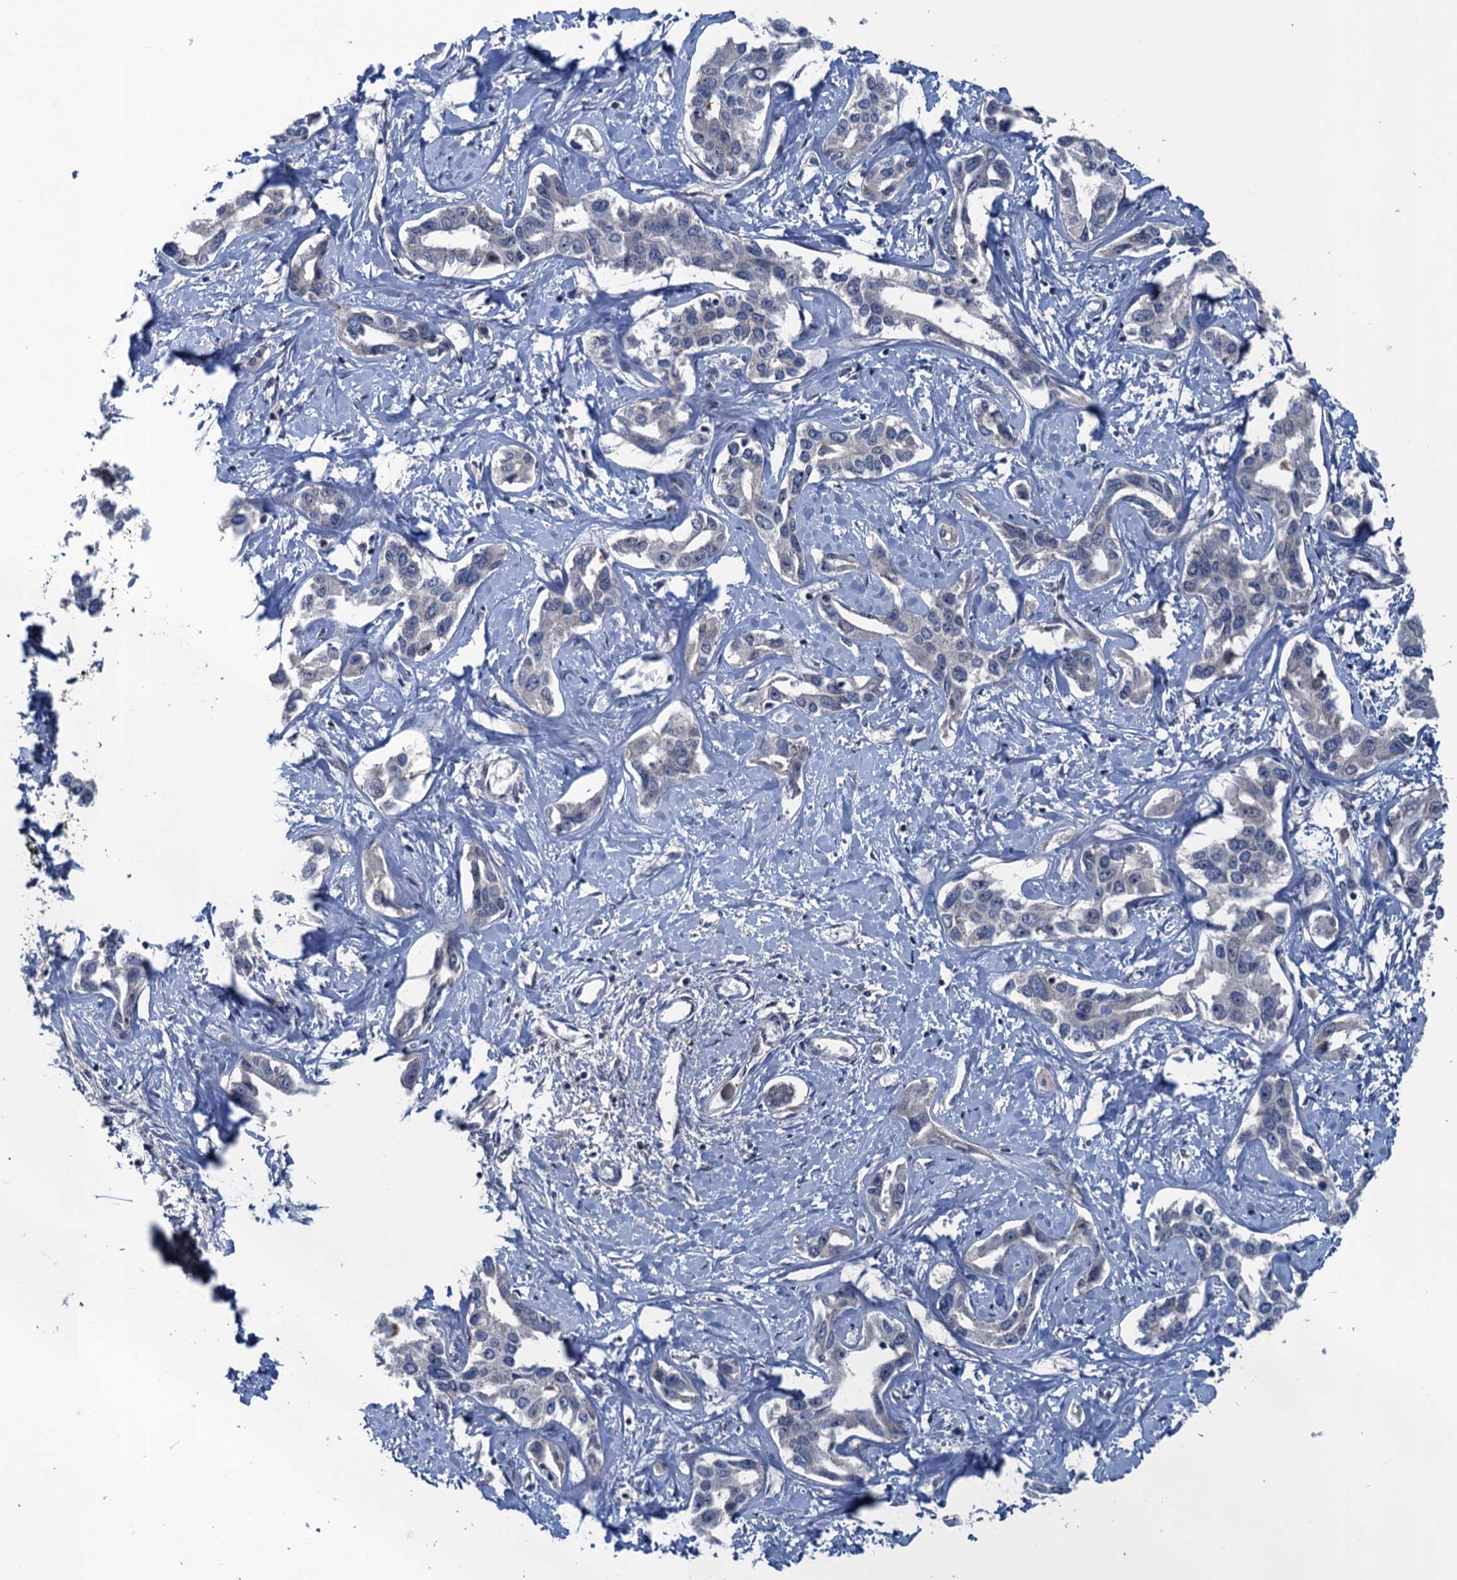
{"staining": {"intensity": "negative", "quantity": "none", "location": "none"}, "tissue": "liver cancer", "cell_type": "Tumor cells", "image_type": "cancer", "snomed": [{"axis": "morphology", "description": "Cholangiocarcinoma"}, {"axis": "topography", "description": "Liver"}], "caption": "DAB (3,3'-diaminobenzidine) immunohistochemical staining of human cholangiocarcinoma (liver) reveals no significant positivity in tumor cells.", "gene": "RNF165", "patient": {"sex": "male", "age": 59}}